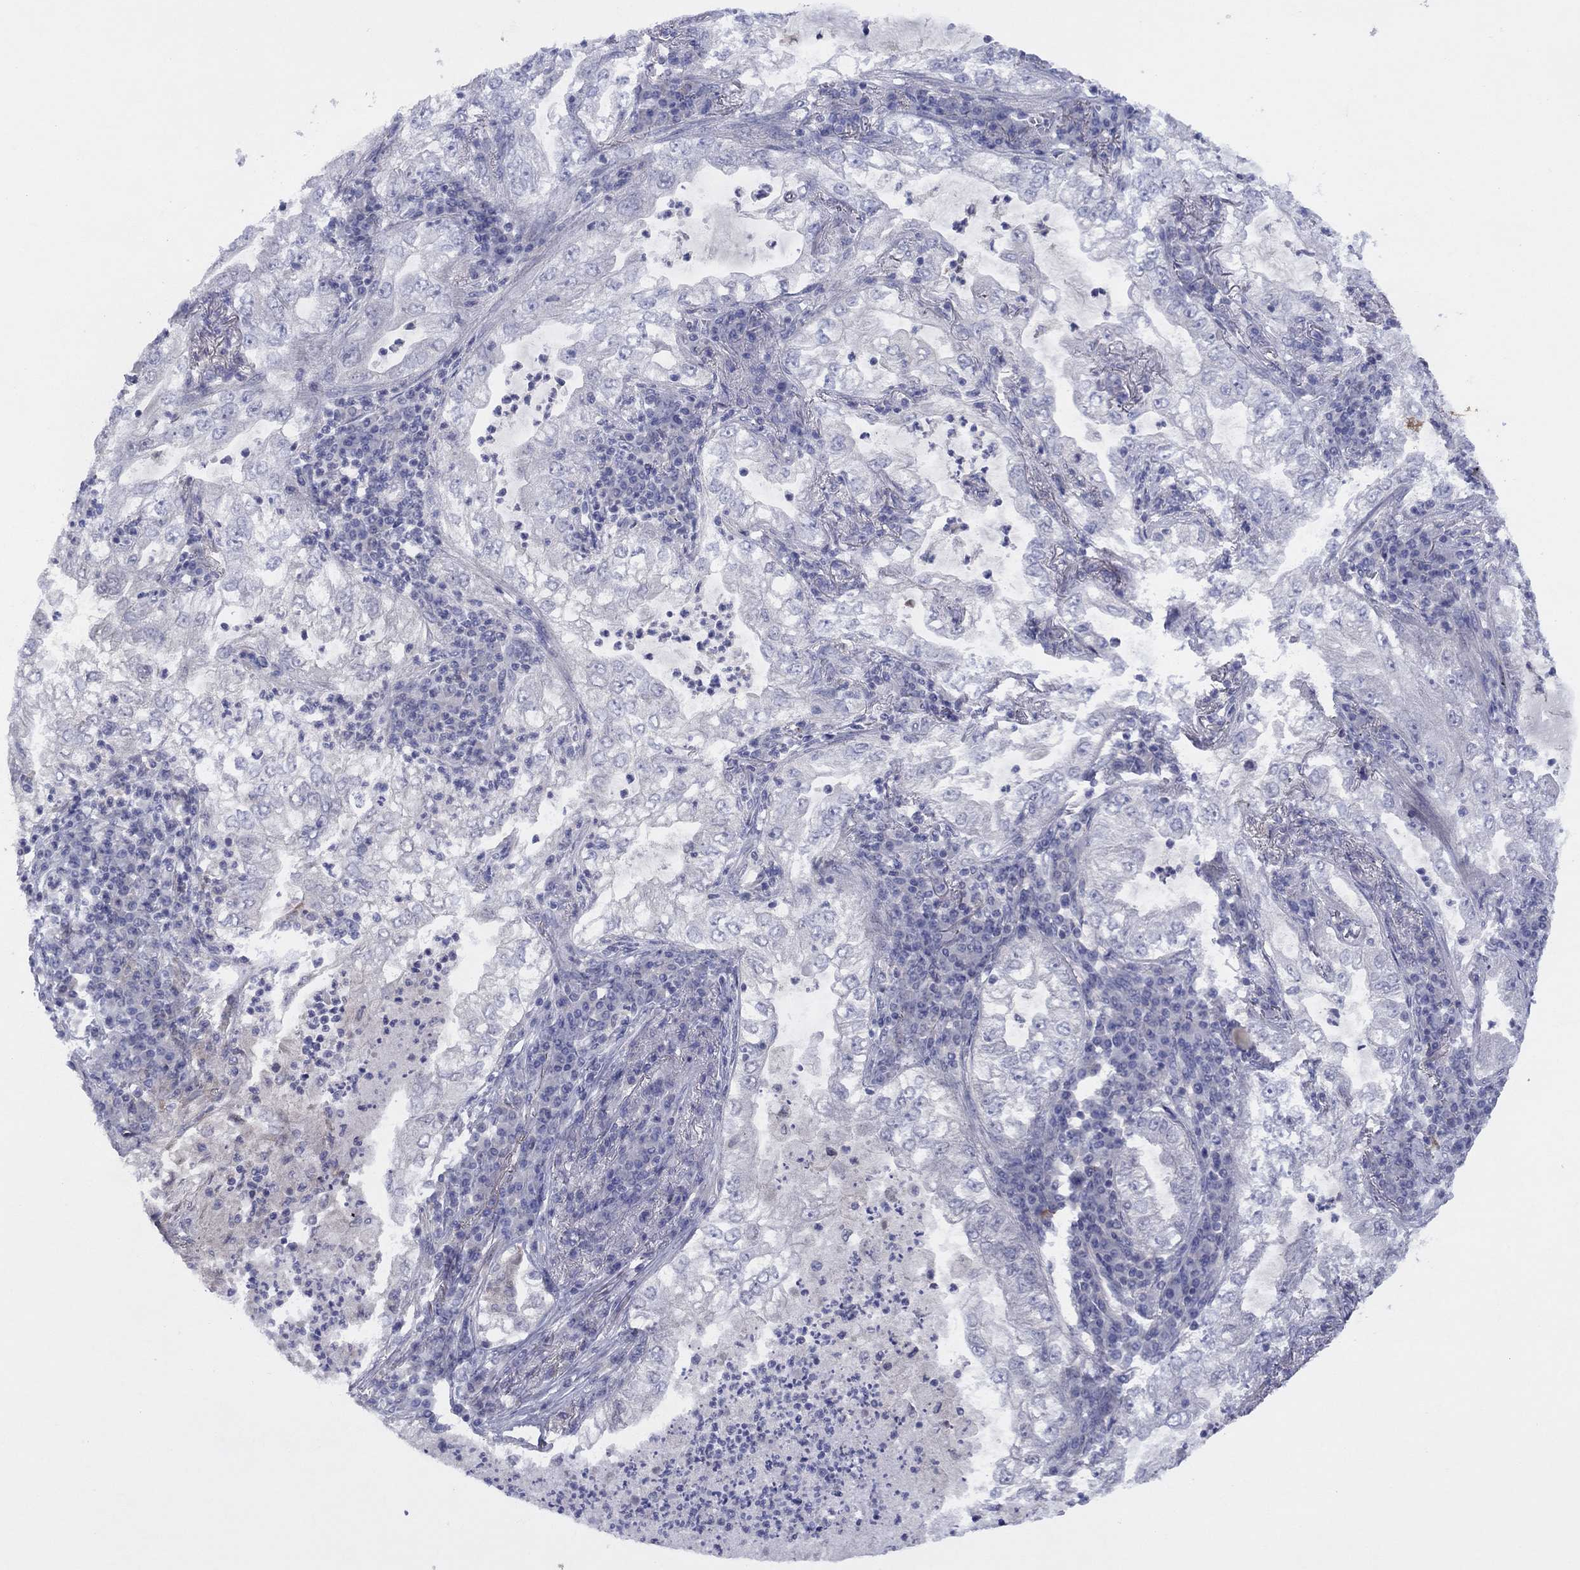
{"staining": {"intensity": "negative", "quantity": "none", "location": "none"}, "tissue": "lung cancer", "cell_type": "Tumor cells", "image_type": "cancer", "snomed": [{"axis": "morphology", "description": "Adenocarcinoma, NOS"}, {"axis": "topography", "description": "Lung"}], "caption": "Tumor cells show no significant protein expression in lung cancer (adenocarcinoma).", "gene": "CYP2B6", "patient": {"sex": "female", "age": 73}}